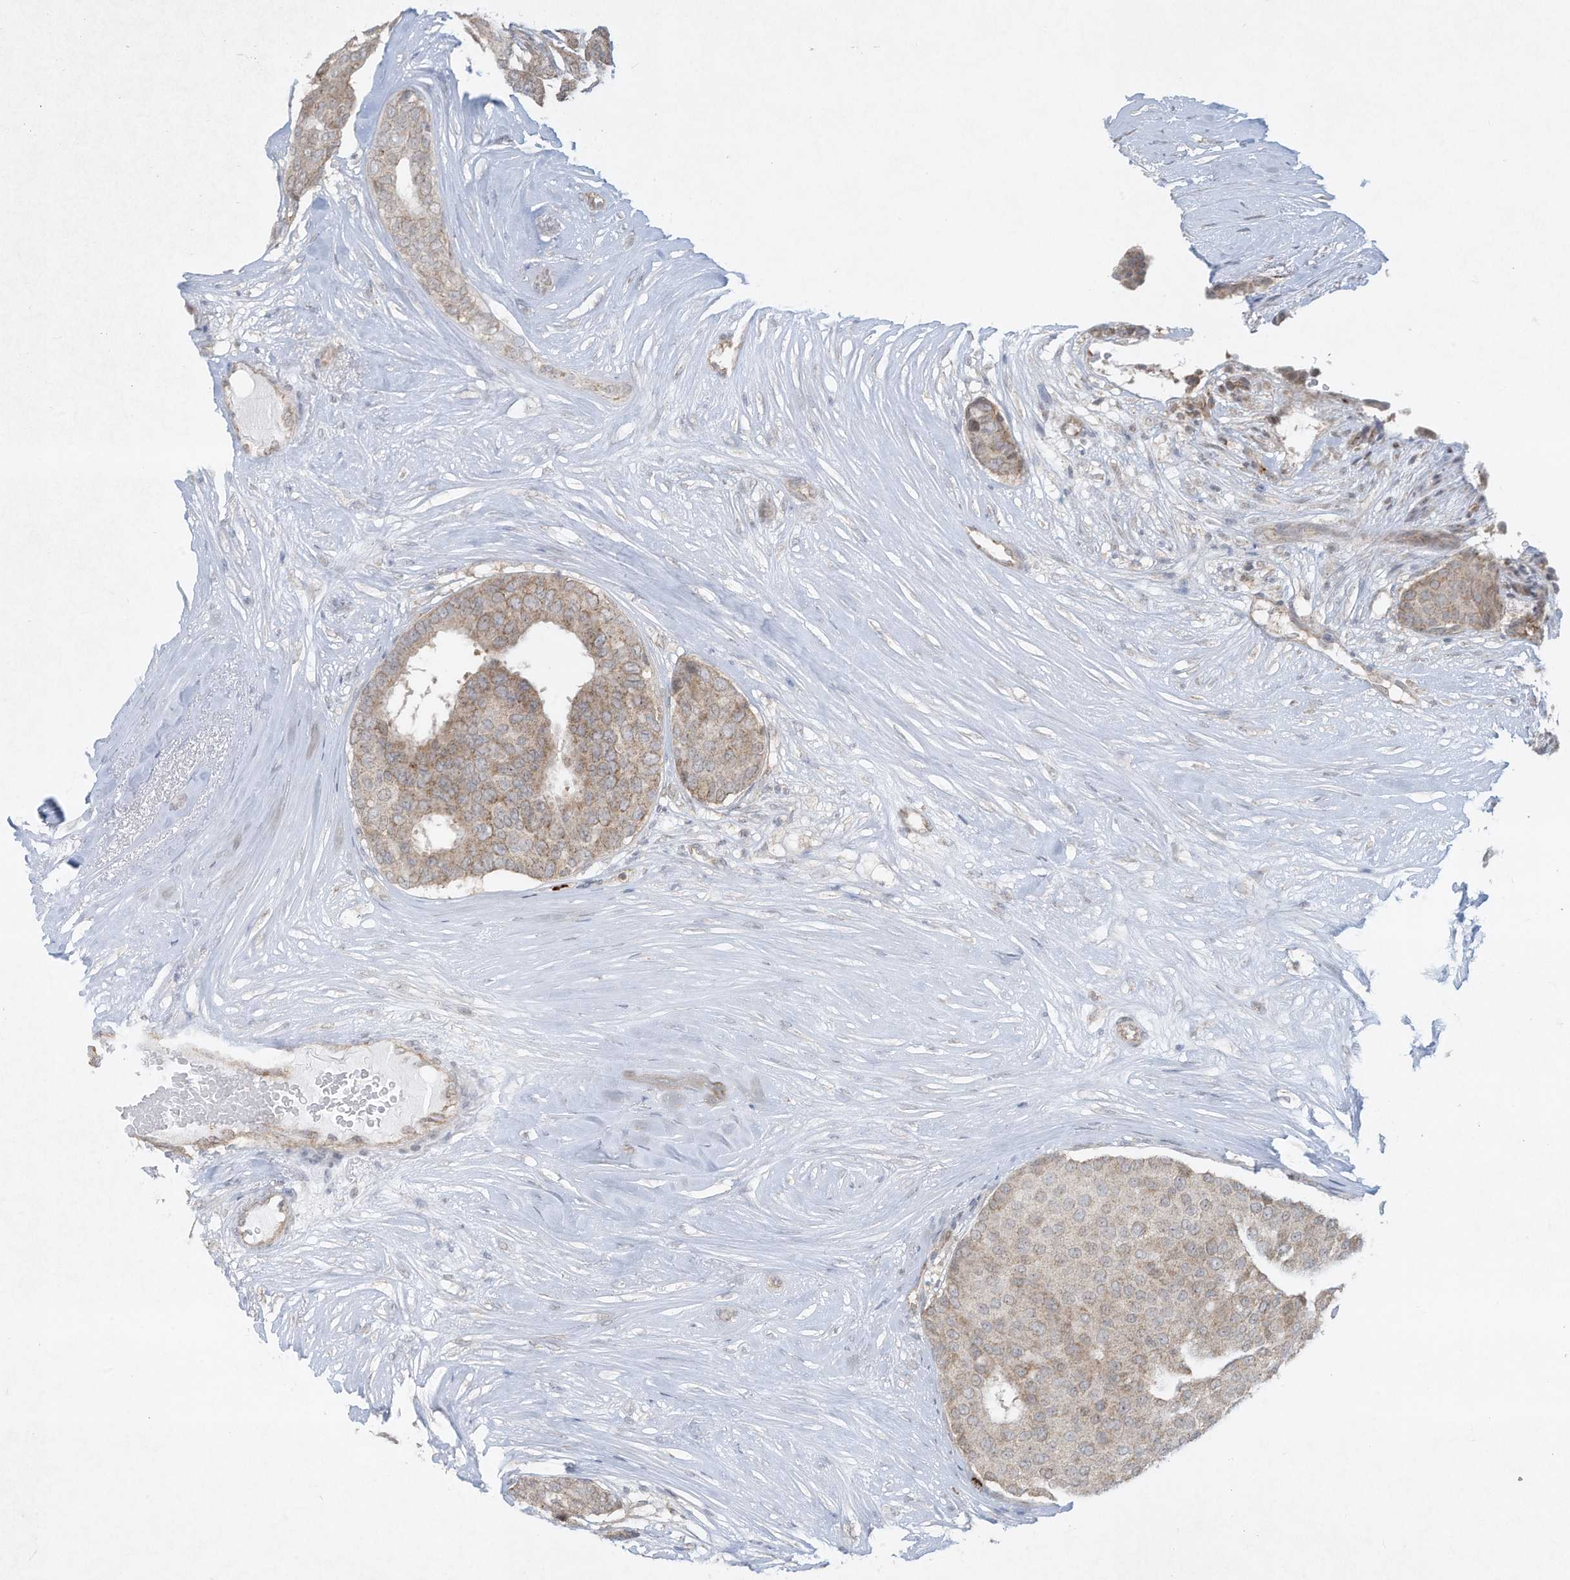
{"staining": {"intensity": "weak", "quantity": ">75%", "location": "cytoplasmic/membranous"}, "tissue": "breast cancer", "cell_type": "Tumor cells", "image_type": "cancer", "snomed": [{"axis": "morphology", "description": "Duct carcinoma"}, {"axis": "topography", "description": "Breast"}], "caption": "A brown stain highlights weak cytoplasmic/membranous positivity of a protein in human breast infiltrating ductal carcinoma tumor cells.", "gene": "CHRNA4", "patient": {"sex": "female", "age": 75}}